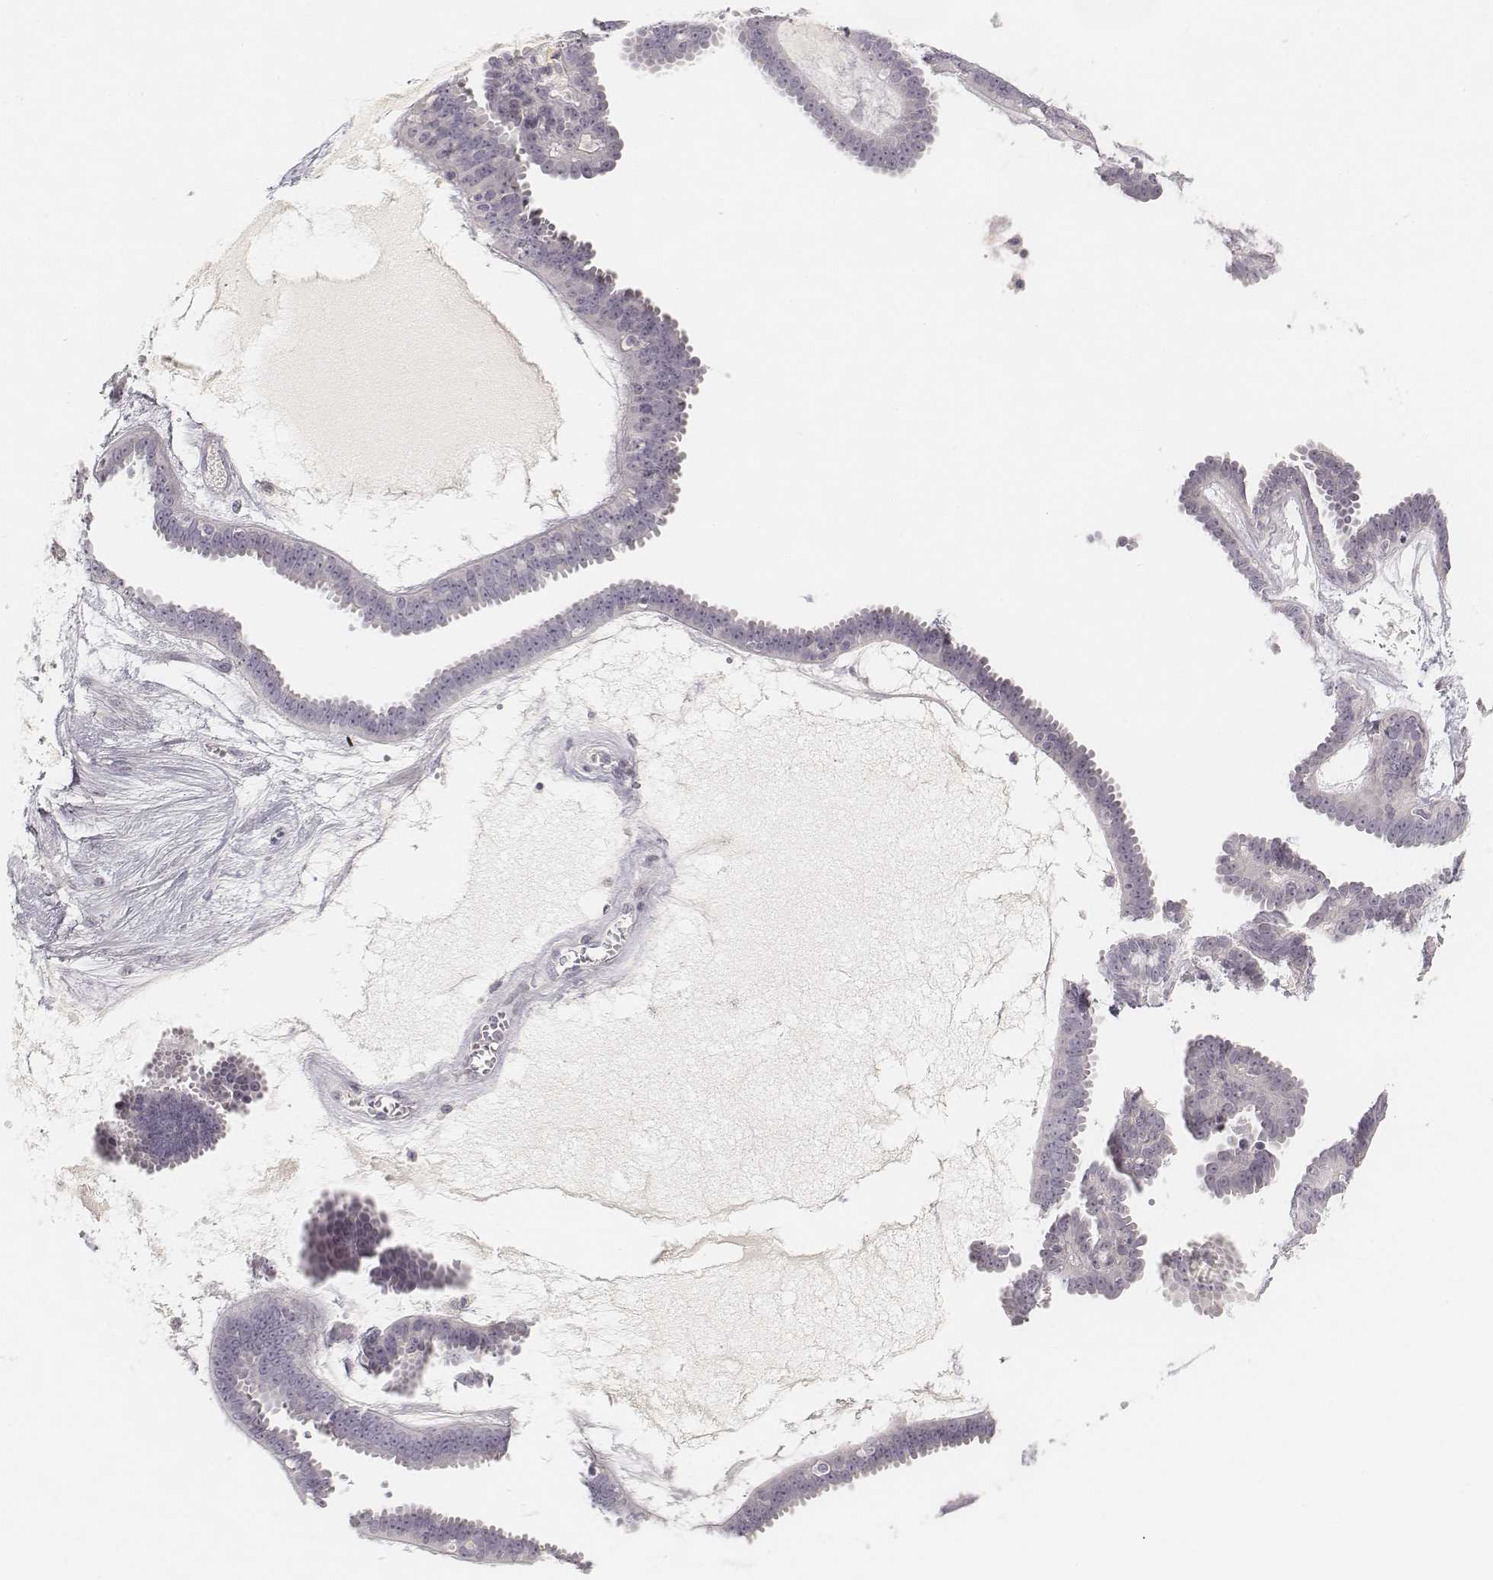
{"staining": {"intensity": "negative", "quantity": "none", "location": "none"}, "tissue": "ovarian cancer", "cell_type": "Tumor cells", "image_type": "cancer", "snomed": [{"axis": "morphology", "description": "Cystadenocarcinoma, serous, NOS"}, {"axis": "topography", "description": "Ovary"}], "caption": "Immunohistochemistry photomicrograph of human serous cystadenocarcinoma (ovarian) stained for a protein (brown), which exhibits no expression in tumor cells.", "gene": "DSG4", "patient": {"sex": "female", "age": 71}}